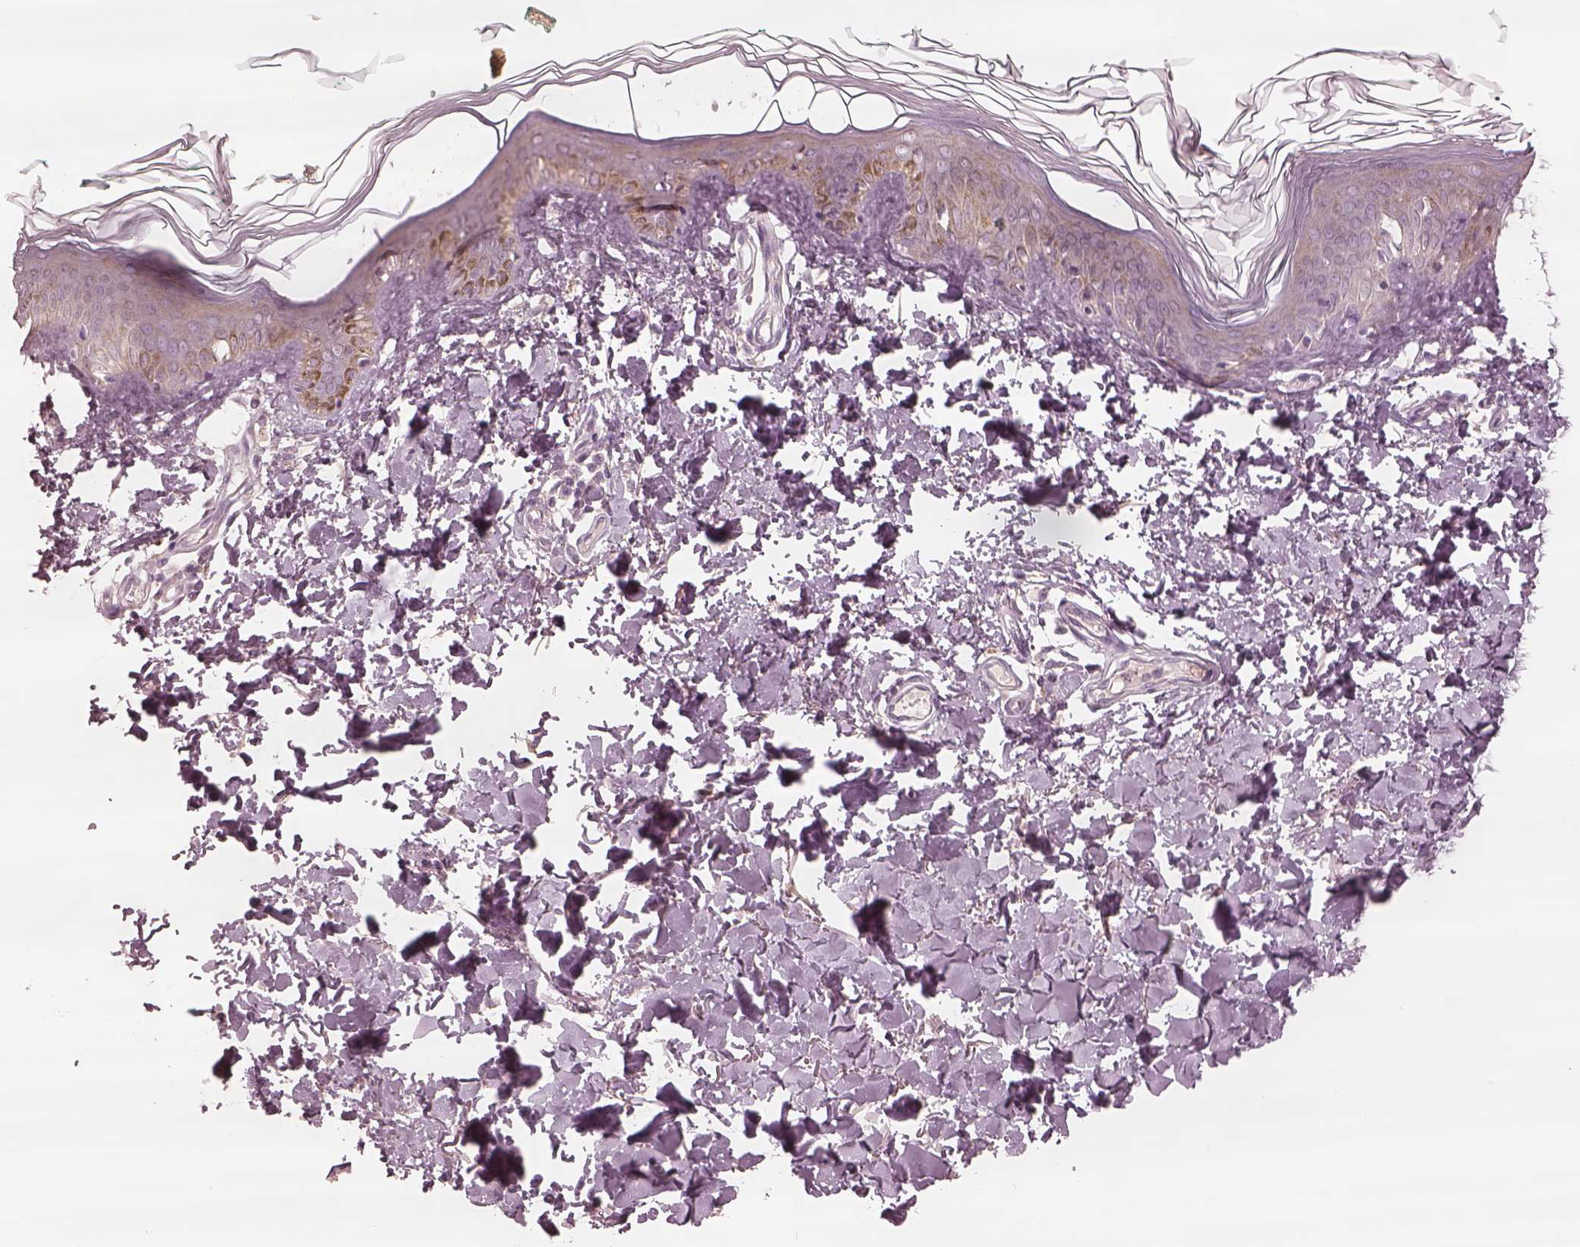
{"staining": {"intensity": "negative", "quantity": "none", "location": "none"}, "tissue": "skin", "cell_type": "Fibroblasts", "image_type": "normal", "snomed": [{"axis": "morphology", "description": "Normal tissue, NOS"}, {"axis": "topography", "description": "Skin"}, {"axis": "topography", "description": "Peripheral nerve tissue"}], "caption": "This is a micrograph of IHC staining of normal skin, which shows no expression in fibroblasts.", "gene": "MIA", "patient": {"sex": "female", "age": 45}}